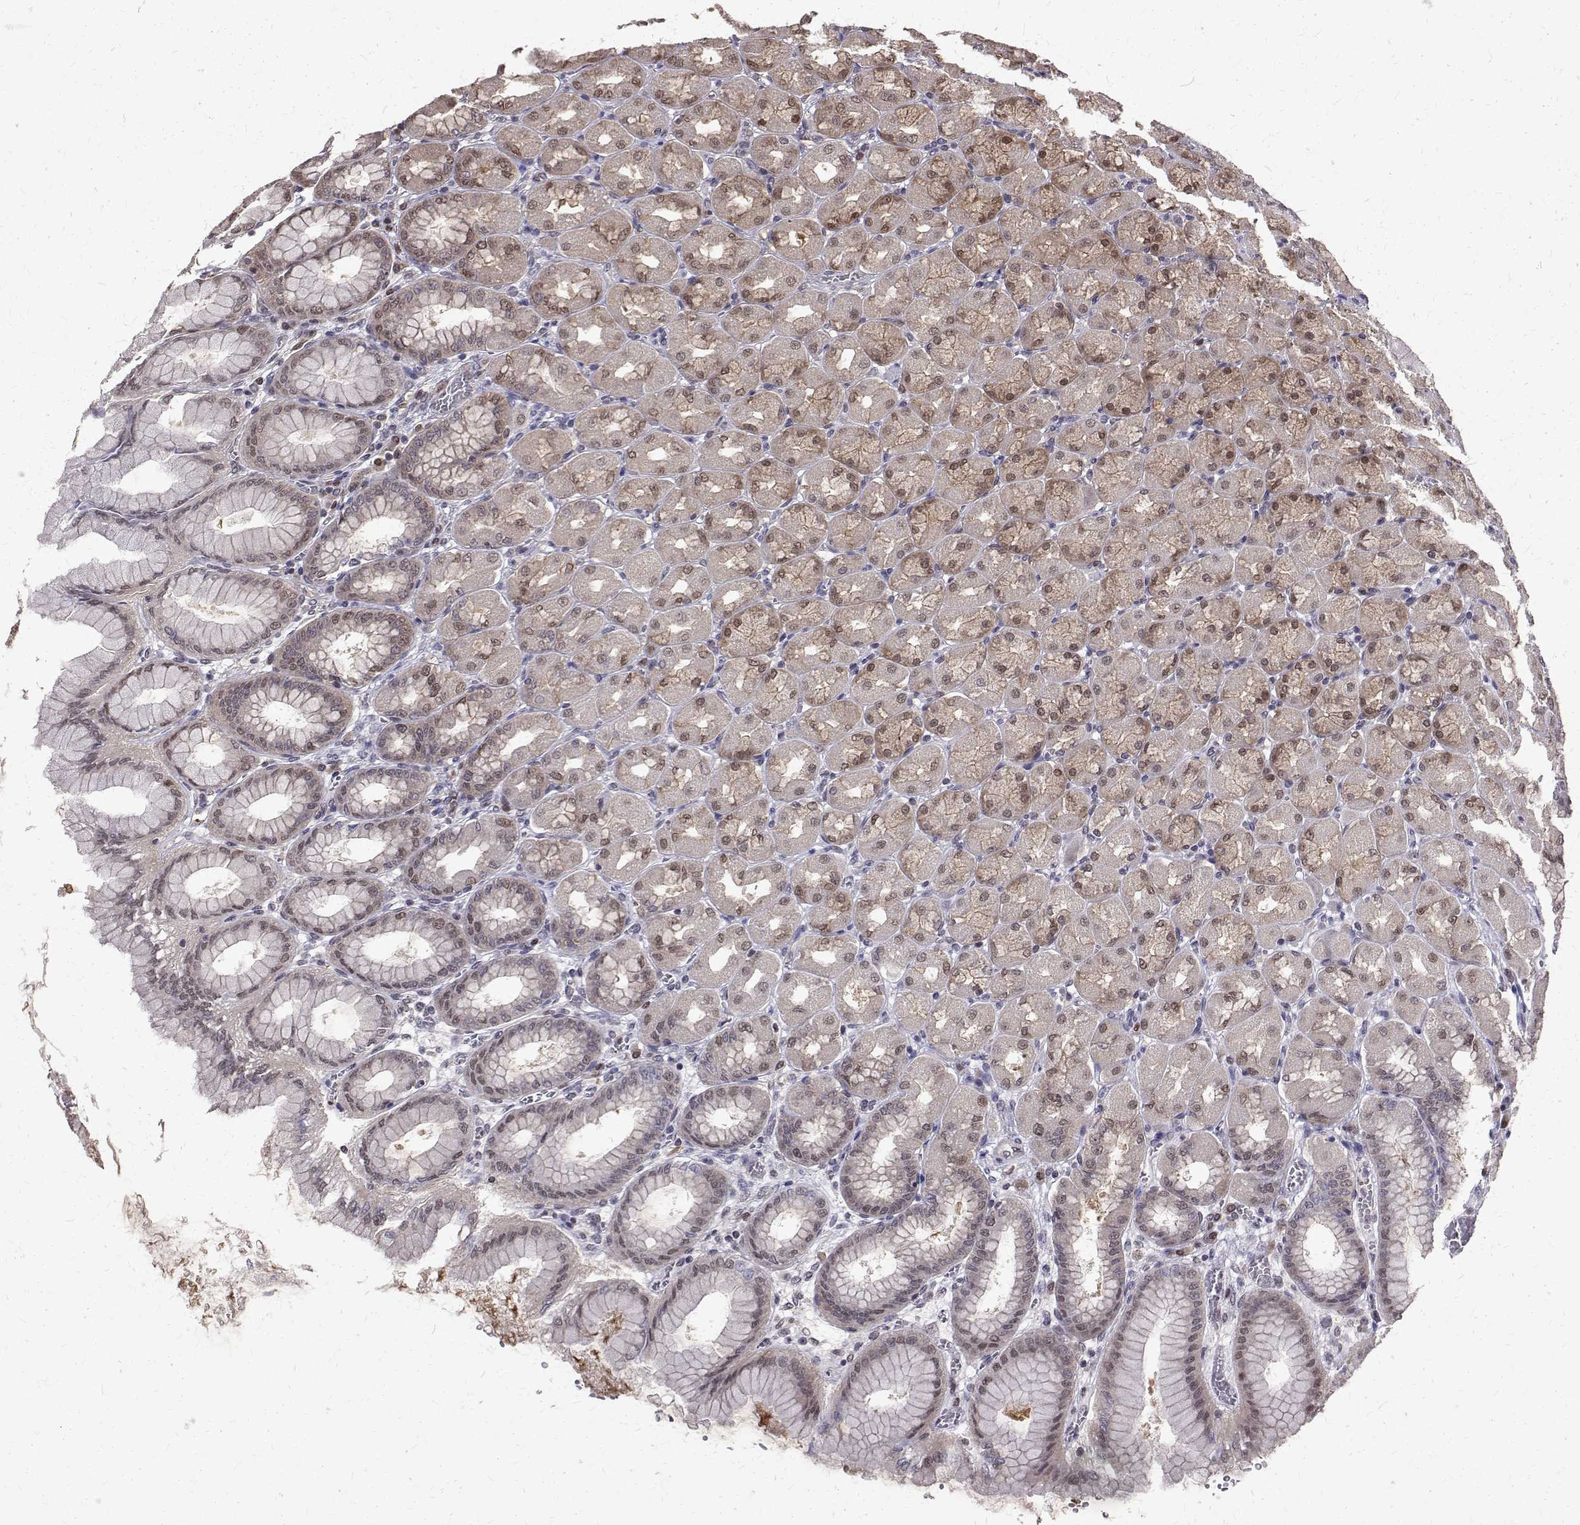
{"staining": {"intensity": "moderate", "quantity": "25%-75%", "location": "cytoplasmic/membranous,nuclear"}, "tissue": "stomach", "cell_type": "Glandular cells", "image_type": "normal", "snomed": [{"axis": "morphology", "description": "Normal tissue, NOS"}, {"axis": "topography", "description": "Stomach, upper"}], "caption": "Benign stomach shows moderate cytoplasmic/membranous,nuclear positivity in about 25%-75% of glandular cells, visualized by immunohistochemistry. (DAB (3,3'-diaminobenzidine) = brown stain, brightfield microscopy at high magnification).", "gene": "NIF3L1", "patient": {"sex": "female", "age": 56}}